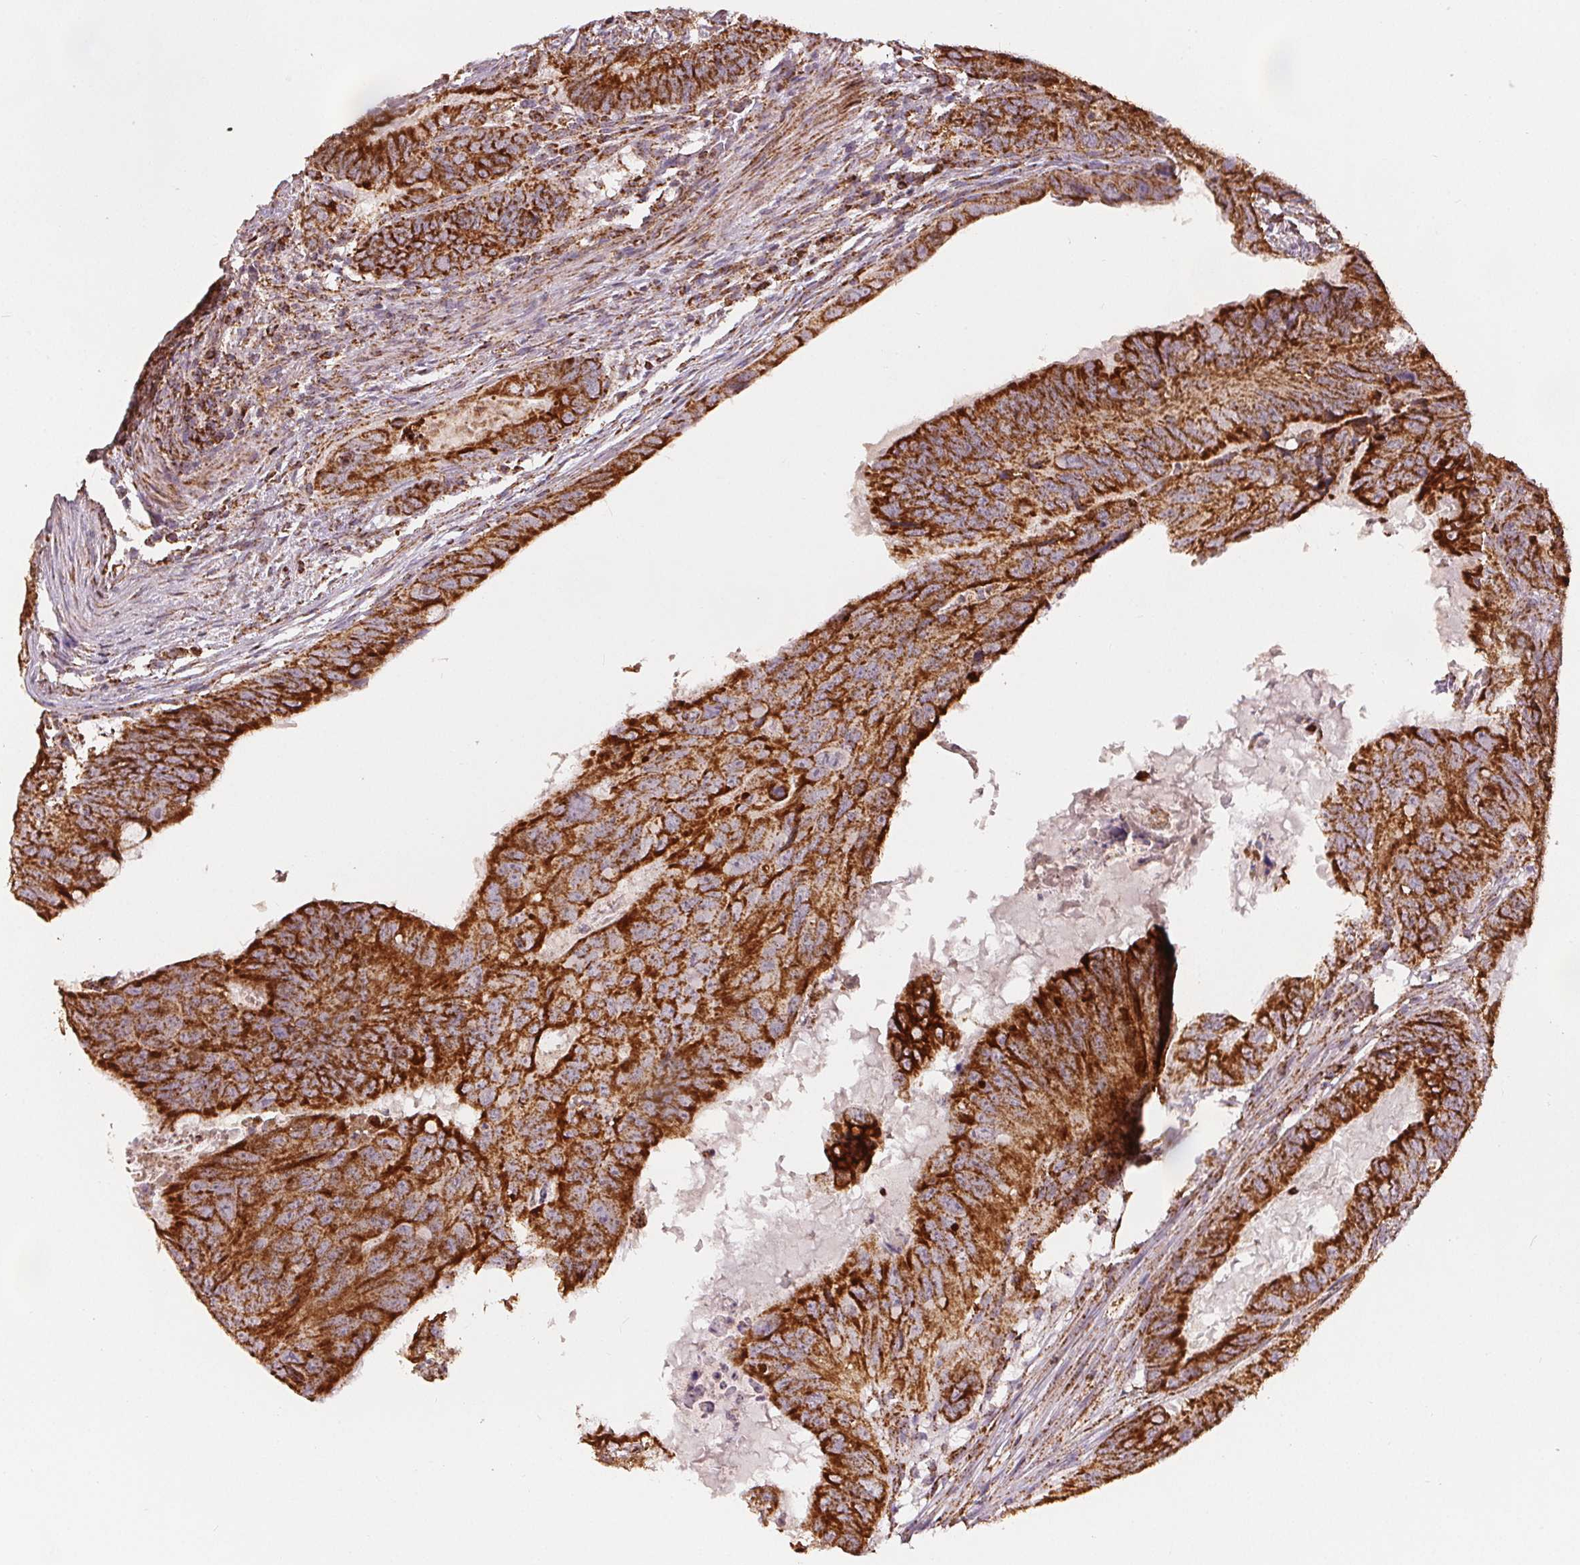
{"staining": {"intensity": "strong", "quantity": ">75%", "location": "cytoplasmic/membranous"}, "tissue": "colorectal cancer", "cell_type": "Tumor cells", "image_type": "cancer", "snomed": [{"axis": "morphology", "description": "Adenocarcinoma, NOS"}, {"axis": "topography", "description": "Colon"}], "caption": "The histopathology image reveals a brown stain indicating the presence of a protein in the cytoplasmic/membranous of tumor cells in colorectal adenocarcinoma.", "gene": "SDHB", "patient": {"sex": "male", "age": 79}}